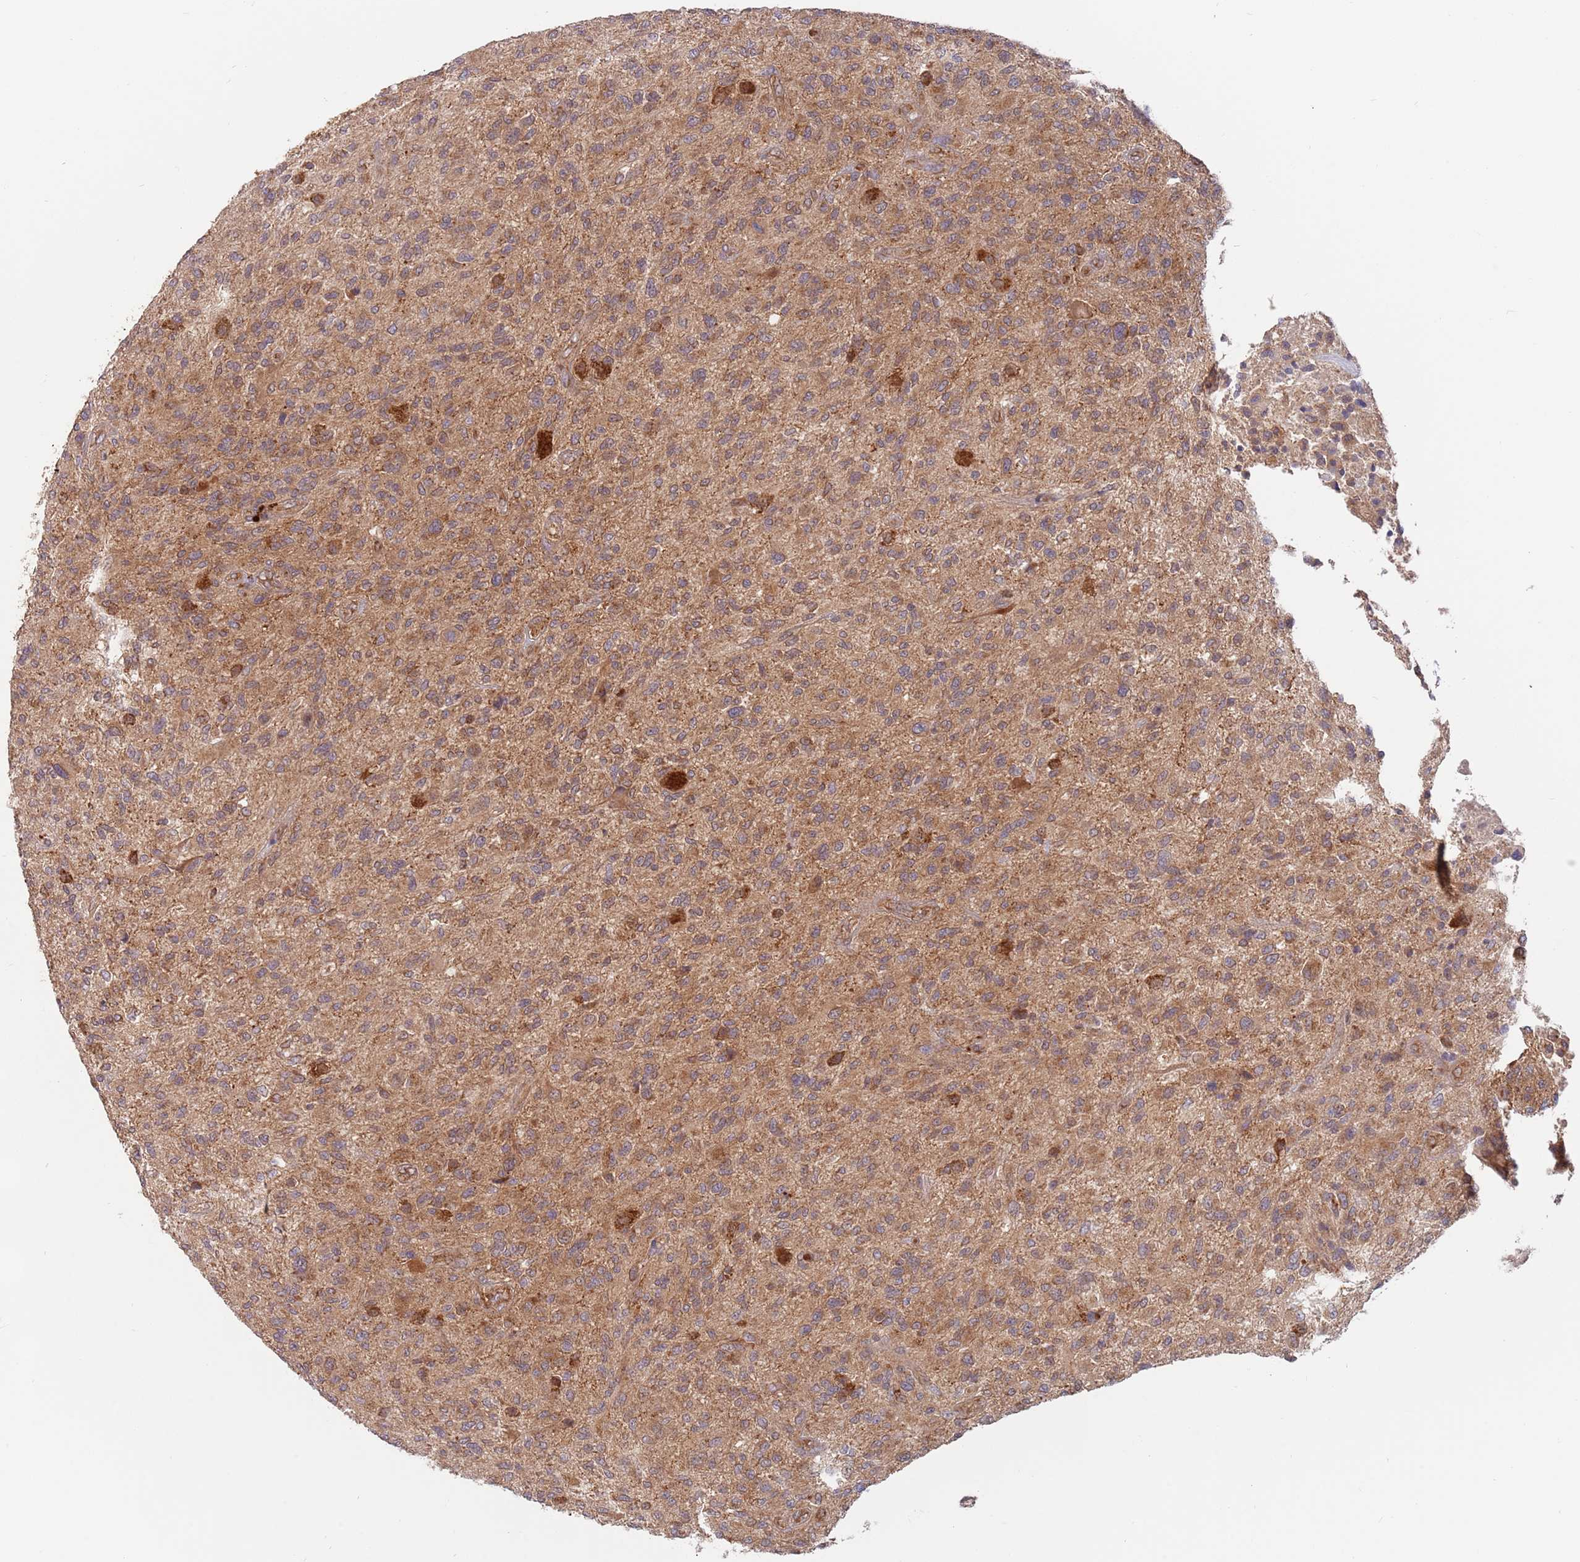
{"staining": {"intensity": "moderate", "quantity": "25%-75%", "location": "cytoplasmic/membranous"}, "tissue": "glioma", "cell_type": "Tumor cells", "image_type": "cancer", "snomed": [{"axis": "morphology", "description": "Glioma, malignant, High grade"}, {"axis": "topography", "description": "Brain"}], "caption": "Malignant glioma (high-grade) stained with a protein marker exhibits moderate staining in tumor cells.", "gene": "GUK1", "patient": {"sex": "male", "age": 47}}